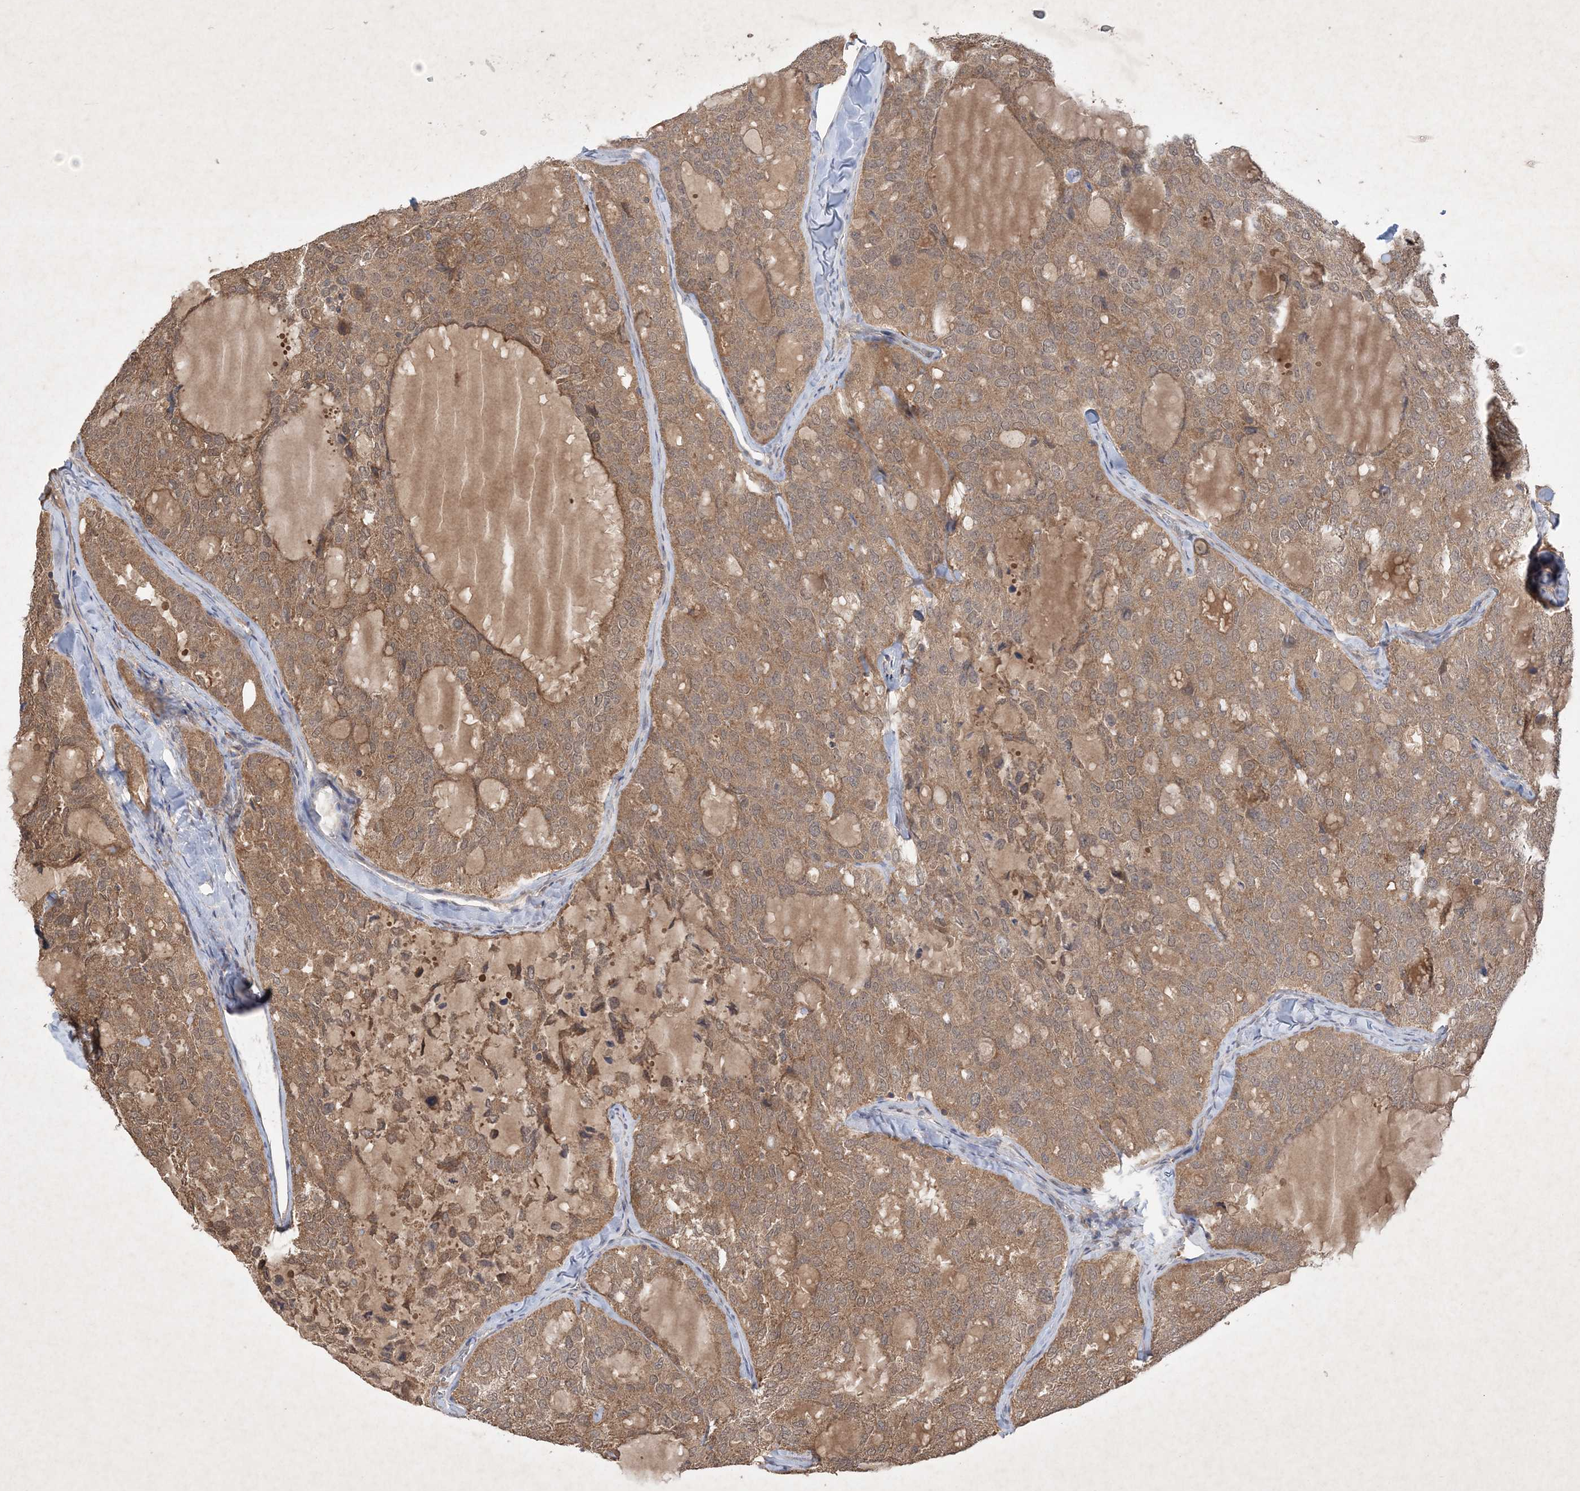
{"staining": {"intensity": "moderate", "quantity": ">75%", "location": "cytoplasmic/membranous,nuclear"}, "tissue": "thyroid cancer", "cell_type": "Tumor cells", "image_type": "cancer", "snomed": [{"axis": "morphology", "description": "Follicular adenoma carcinoma, NOS"}, {"axis": "topography", "description": "Thyroid gland"}], "caption": "Immunohistochemical staining of thyroid follicular adenoma carcinoma displays medium levels of moderate cytoplasmic/membranous and nuclear protein staining in about >75% of tumor cells.", "gene": "AKR7A2", "patient": {"sex": "male", "age": 75}}